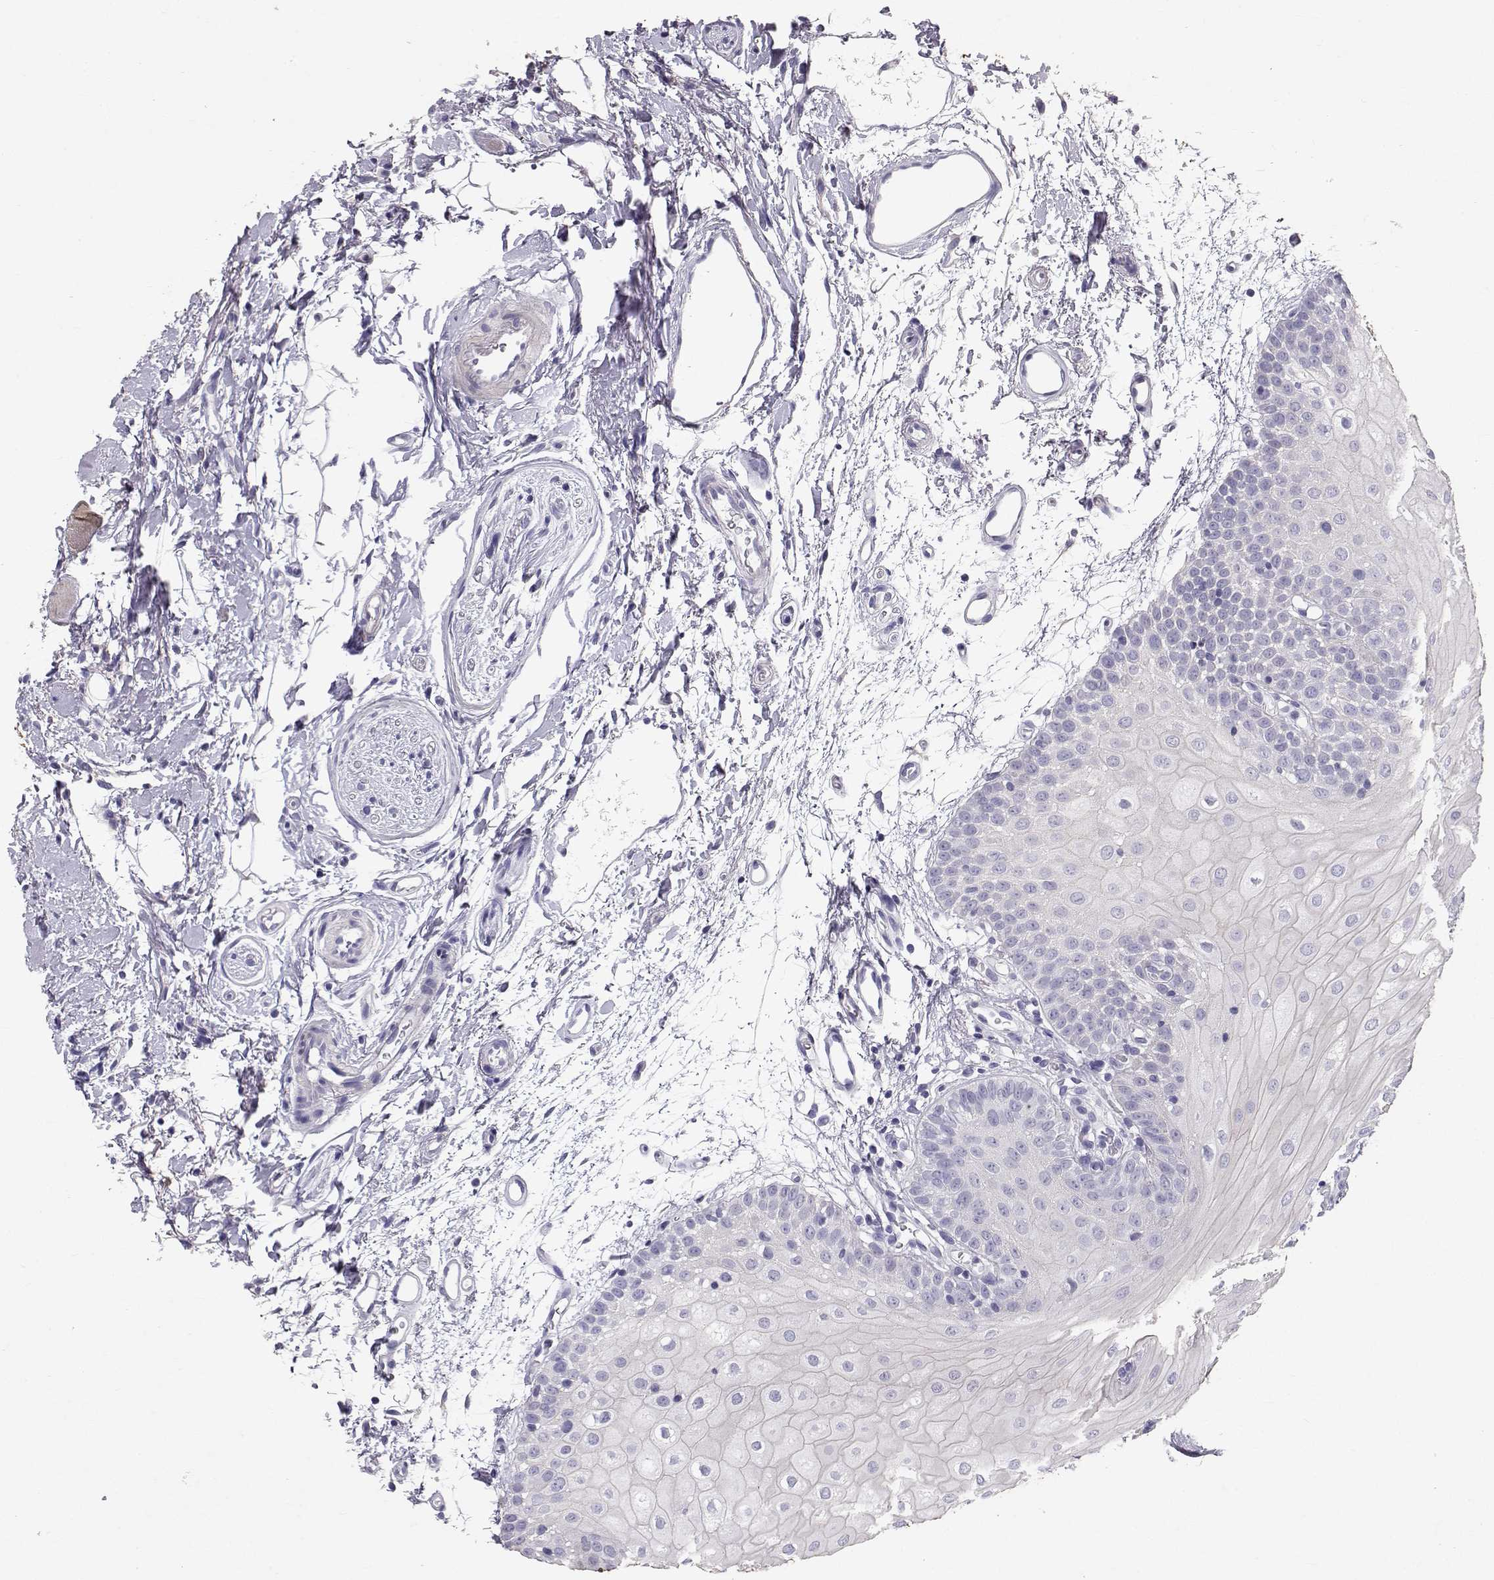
{"staining": {"intensity": "negative", "quantity": "none", "location": "none"}, "tissue": "oral mucosa", "cell_type": "Squamous epithelial cells", "image_type": "normal", "snomed": [{"axis": "morphology", "description": "Normal tissue, NOS"}, {"axis": "morphology", "description": "Squamous cell carcinoma, NOS"}, {"axis": "topography", "description": "Oral tissue"}, {"axis": "topography", "description": "Head-Neck"}], "caption": "Immunohistochemical staining of normal oral mucosa shows no significant staining in squamous epithelial cells.", "gene": "RD3", "patient": {"sex": "female", "age": 75}}